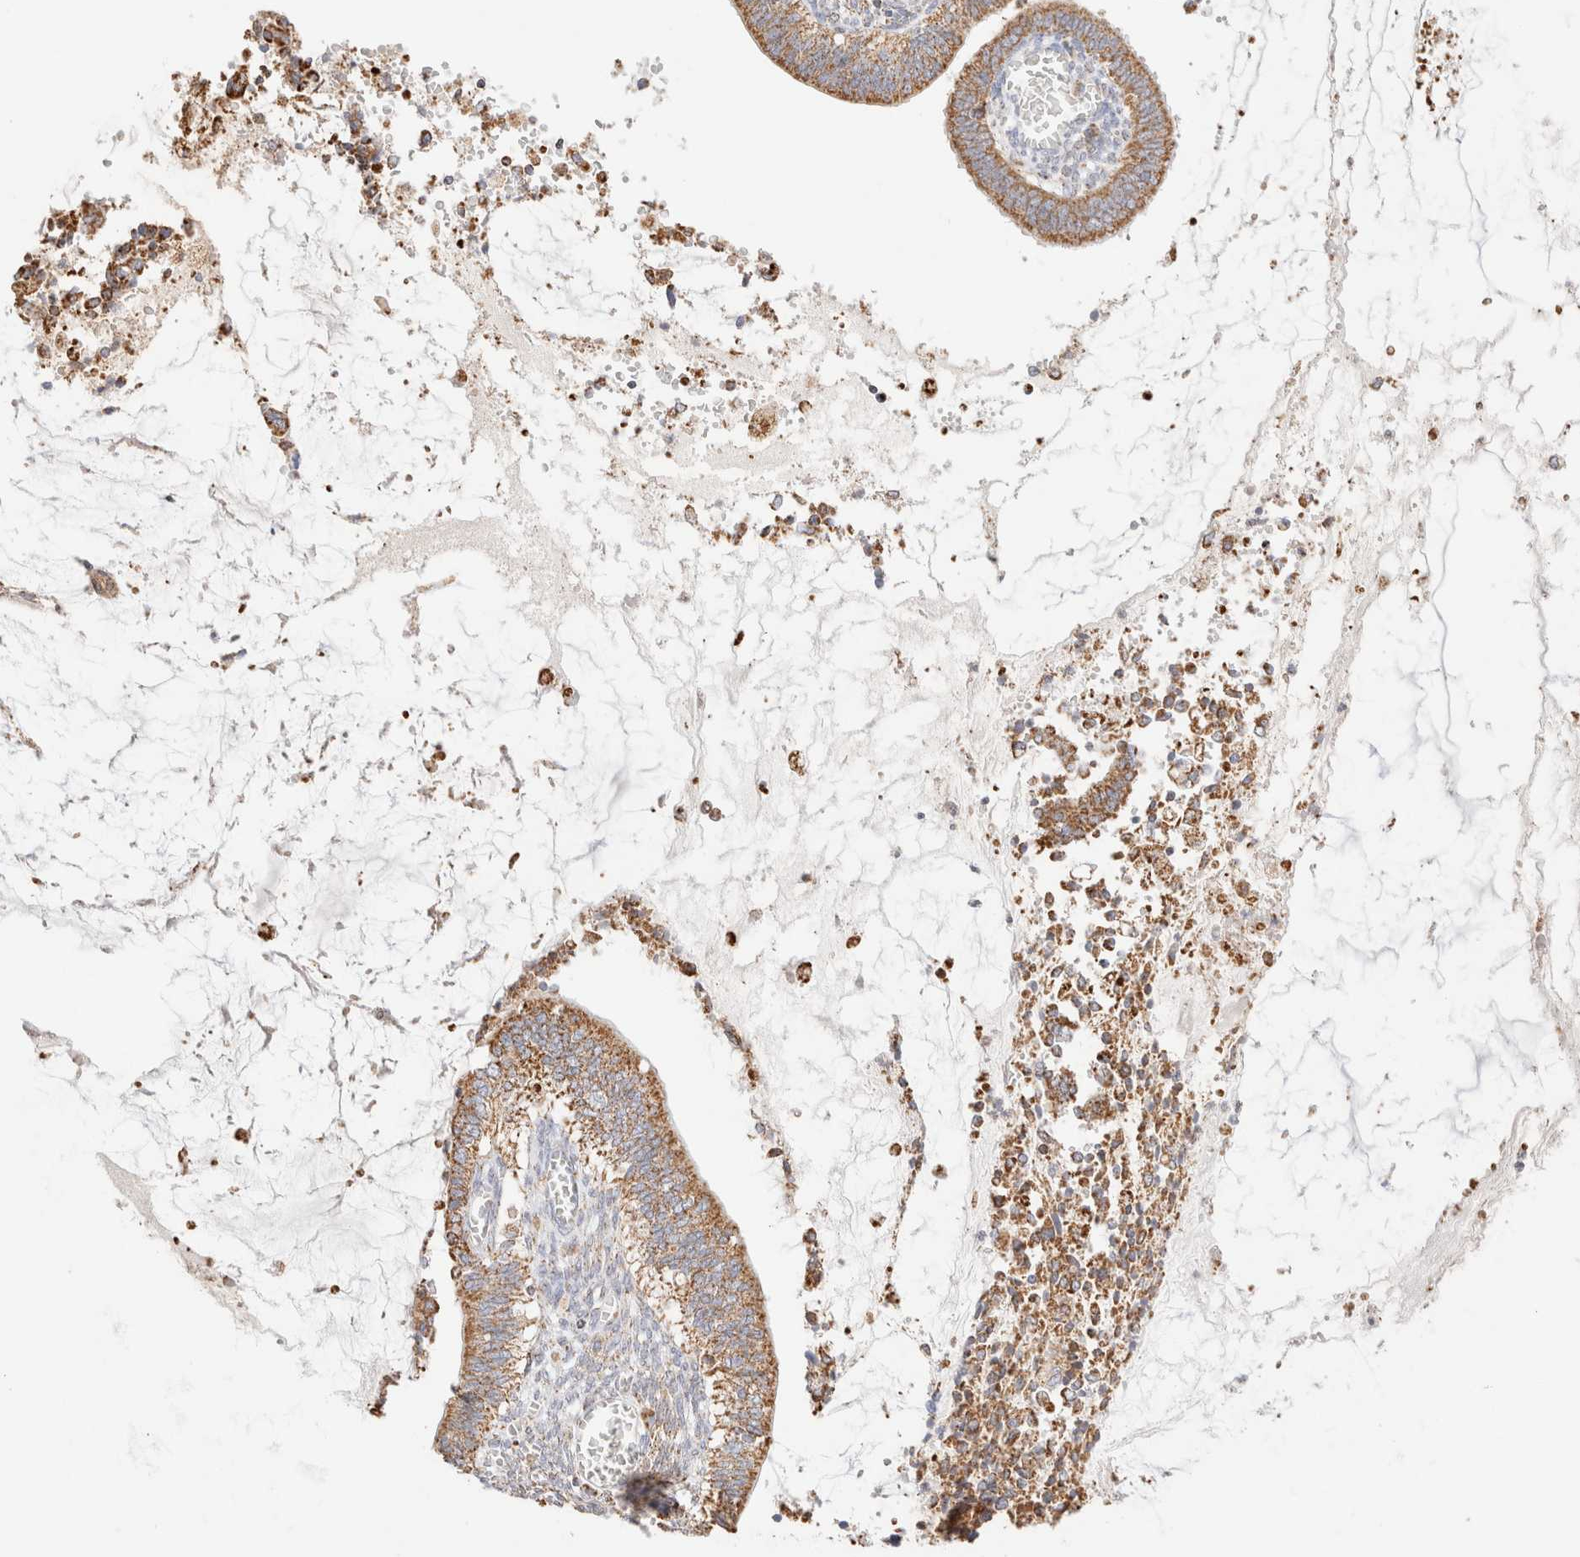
{"staining": {"intensity": "moderate", "quantity": ">75%", "location": "cytoplasmic/membranous"}, "tissue": "cervical cancer", "cell_type": "Tumor cells", "image_type": "cancer", "snomed": [{"axis": "morphology", "description": "Adenocarcinoma, NOS"}, {"axis": "topography", "description": "Cervix"}], "caption": "This is an image of immunohistochemistry (IHC) staining of cervical cancer, which shows moderate expression in the cytoplasmic/membranous of tumor cells.", "gene": "PHB2", "patient": {"sex": "female", "age": 44}}